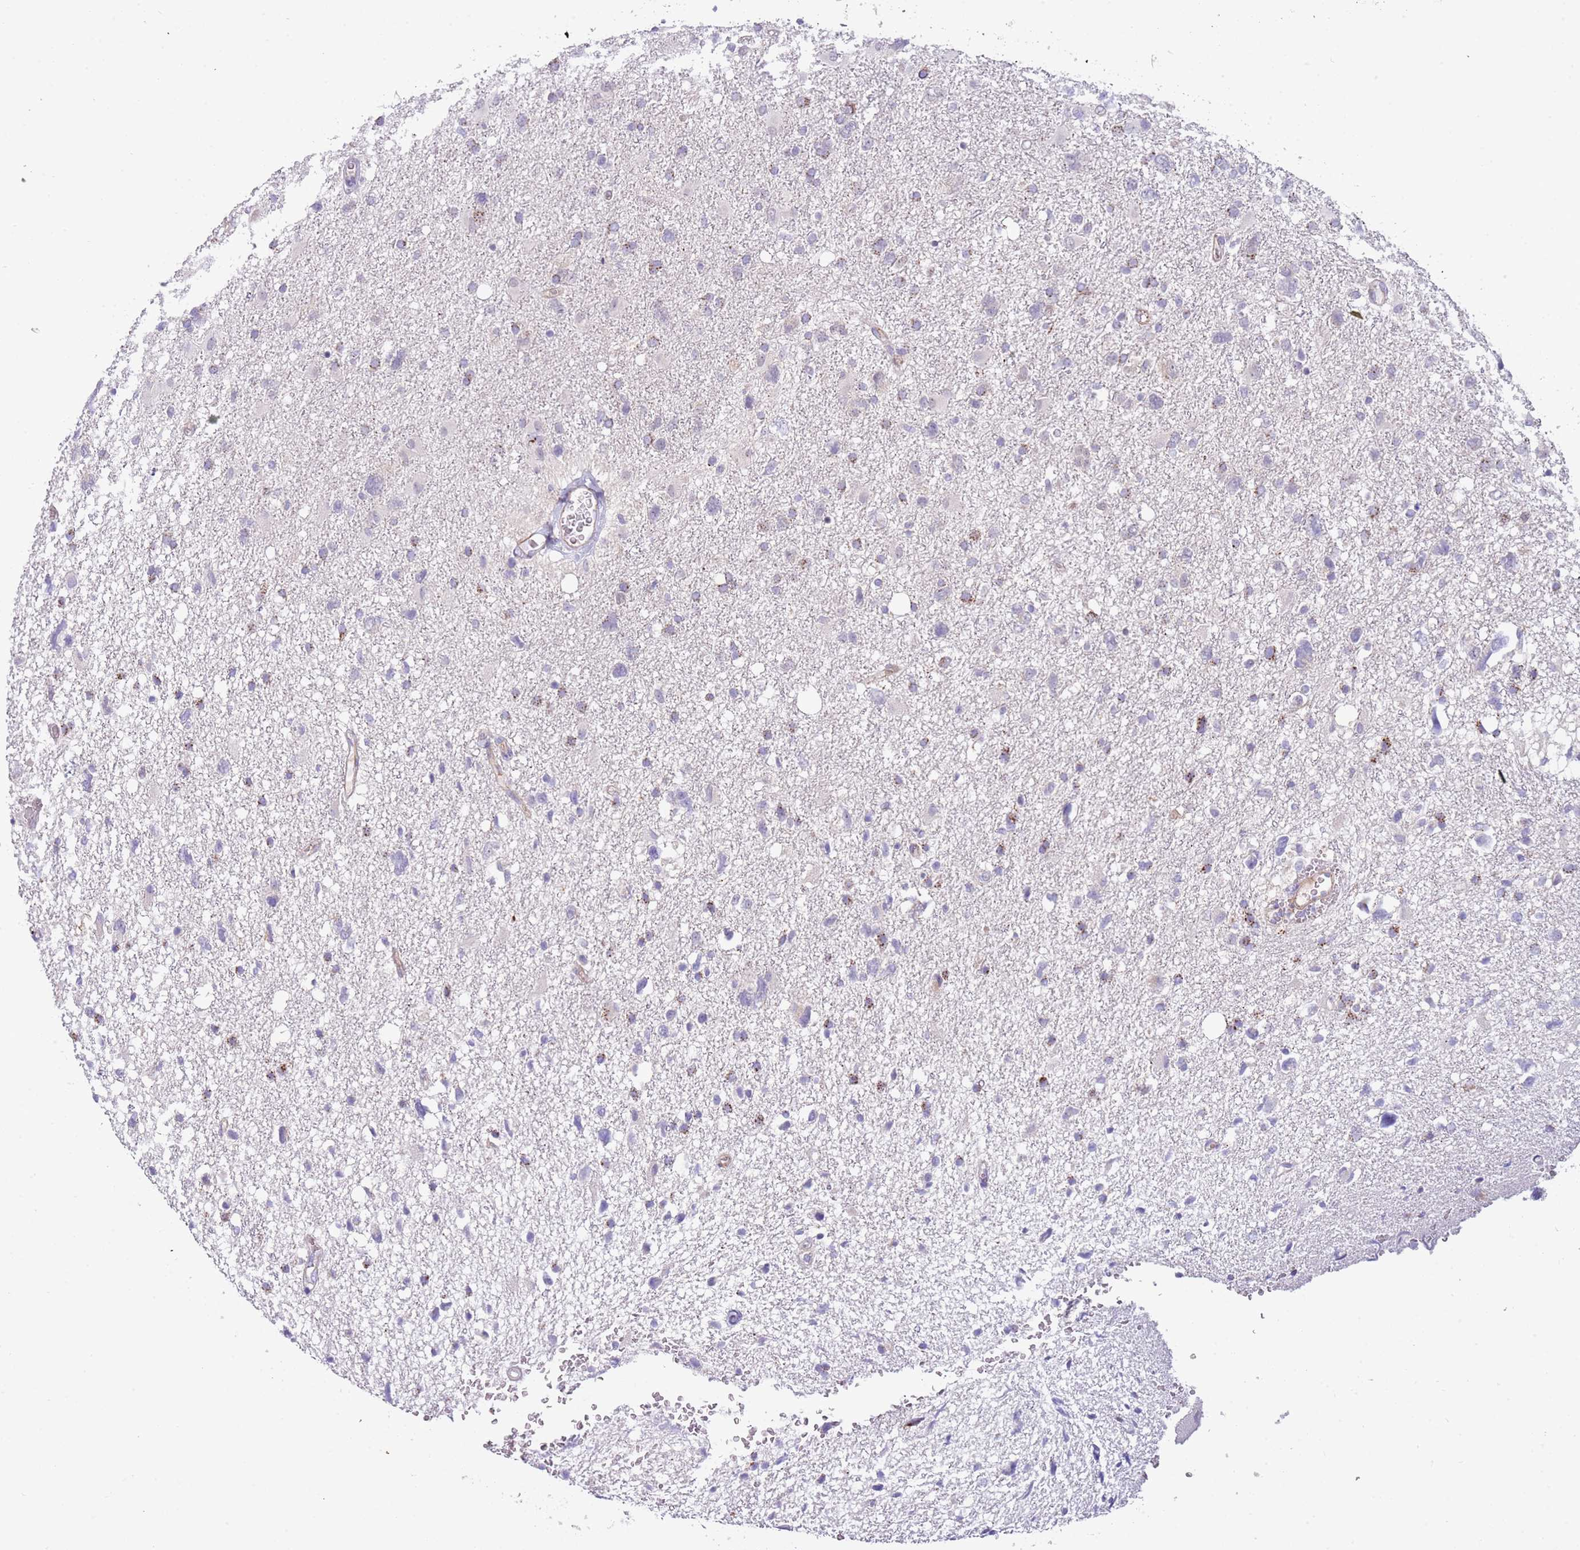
{"staining": {"intensity": "moderate", "quantity": "<25%", "location": "cytoplasmic/membranous"}, "tissue": "glioma", "cell_type": "Tumor cells", "image_type": "cancer", "snomed": [{"axis": "morphology", "description": "Glioma, malignant, High grade"}, {"axis": "topography", "description": "Brain"}], "caption": "Glioma tissue shows moderate cytoplasmic/membranous positivity in about <25% of tumor cells", "gene": "ITGB6", "patient": {"sex": "male", "age": 61}}